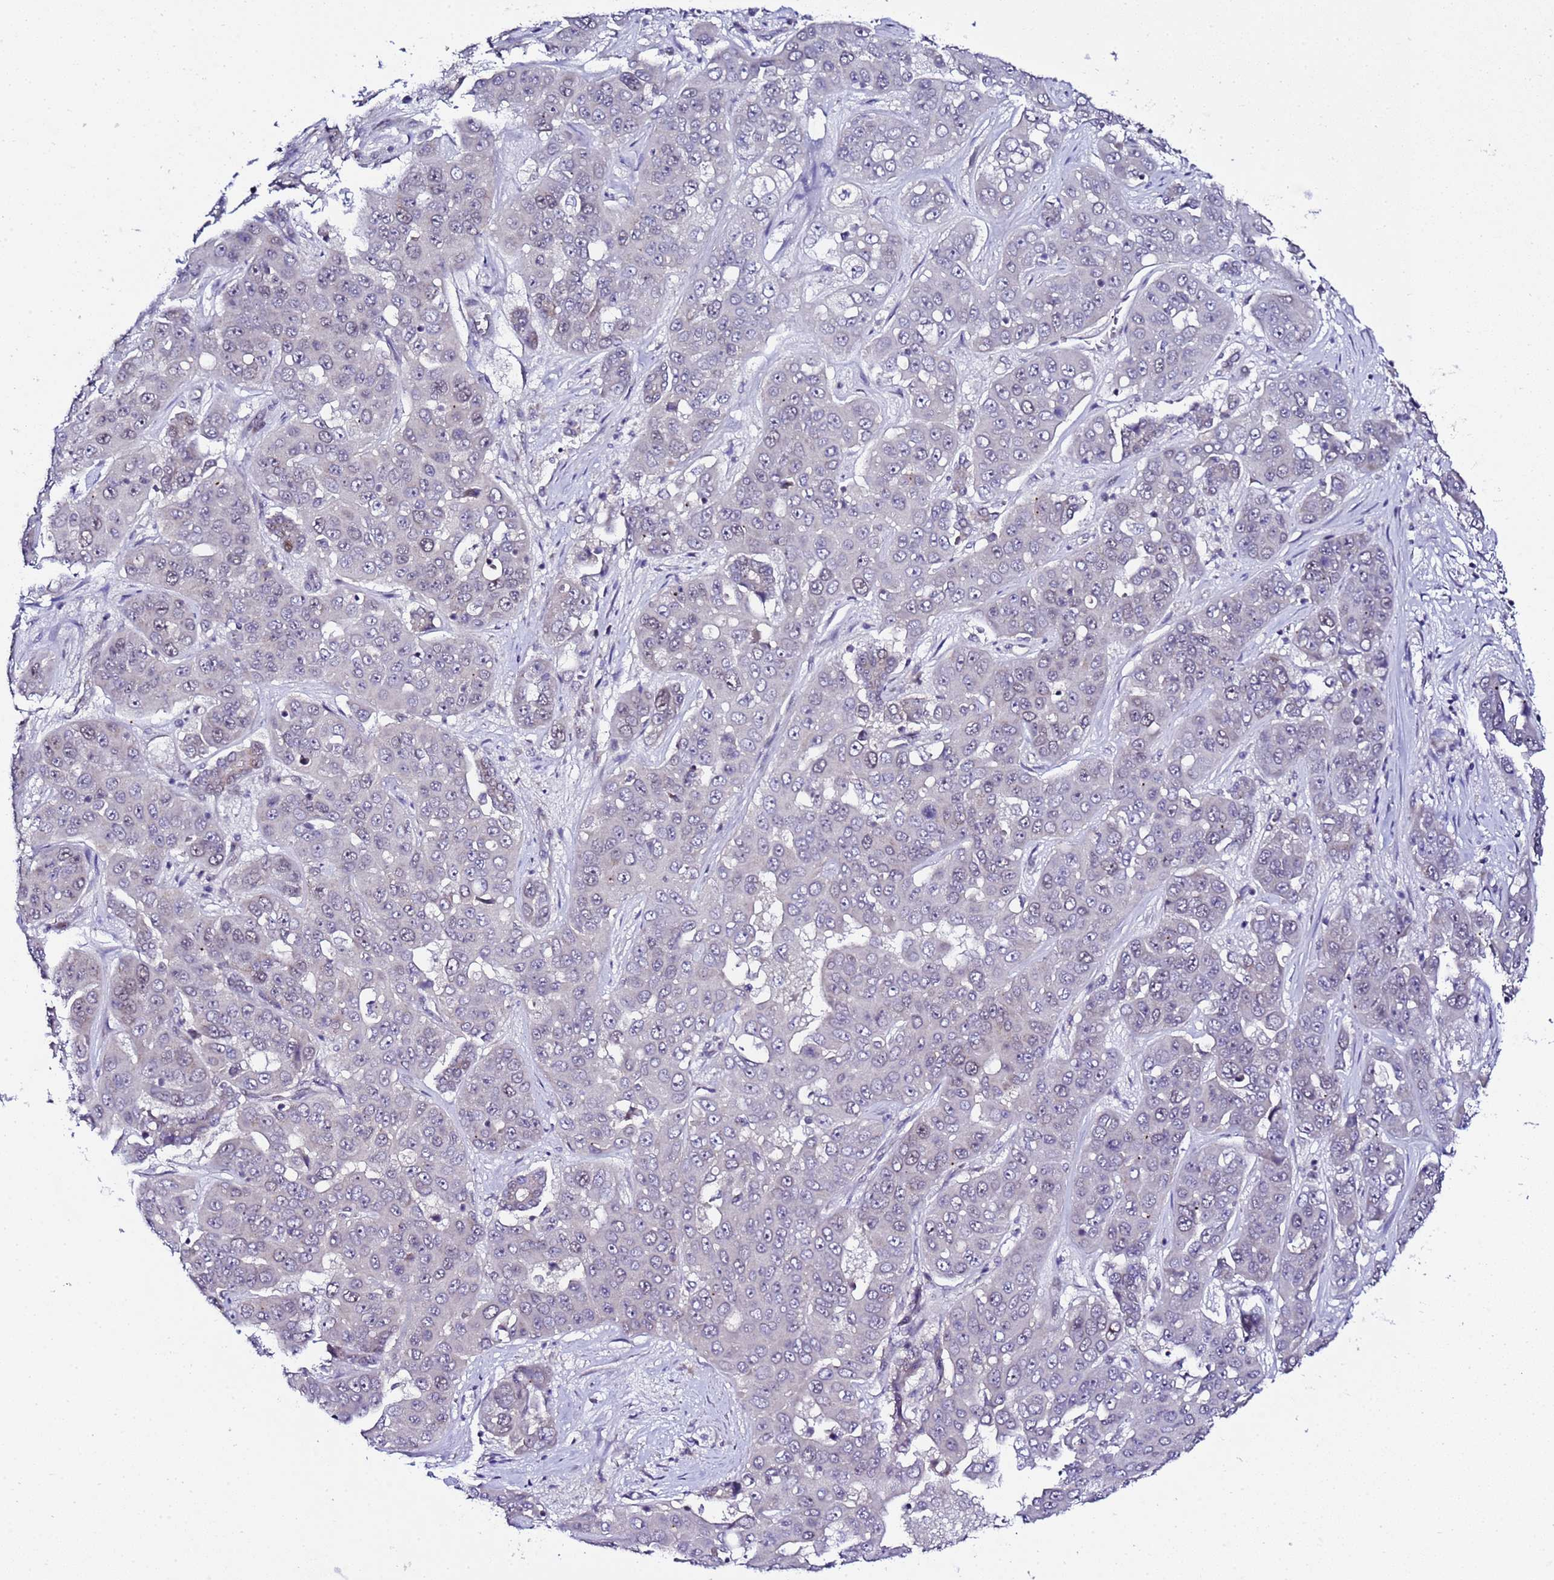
{"staining": {"intensity": "negative", "quantity": "none", "location": "none"}, "tissue": "liver cancer", "cell_type": "Tumor cells", "image_type": "cancer", "snomed": [{"axis": "morphology", "description": "Cholangiocarcinoma"}, {"axis": "topography", "description": "Liver"}], "caption": "The immunohistochemistry image has no significant expression in tumor cells of cholangiocarcinoma (liver) tissue. Brightfield microscopy of immunohistochemistry (IHC) stained with DAB (3,3'-diaminobenzidine) (brown) and hematoxylin (blue), captured at high magnification.", "gene": "C19orf47", "patient": {"sex": "female", "age": 52}}